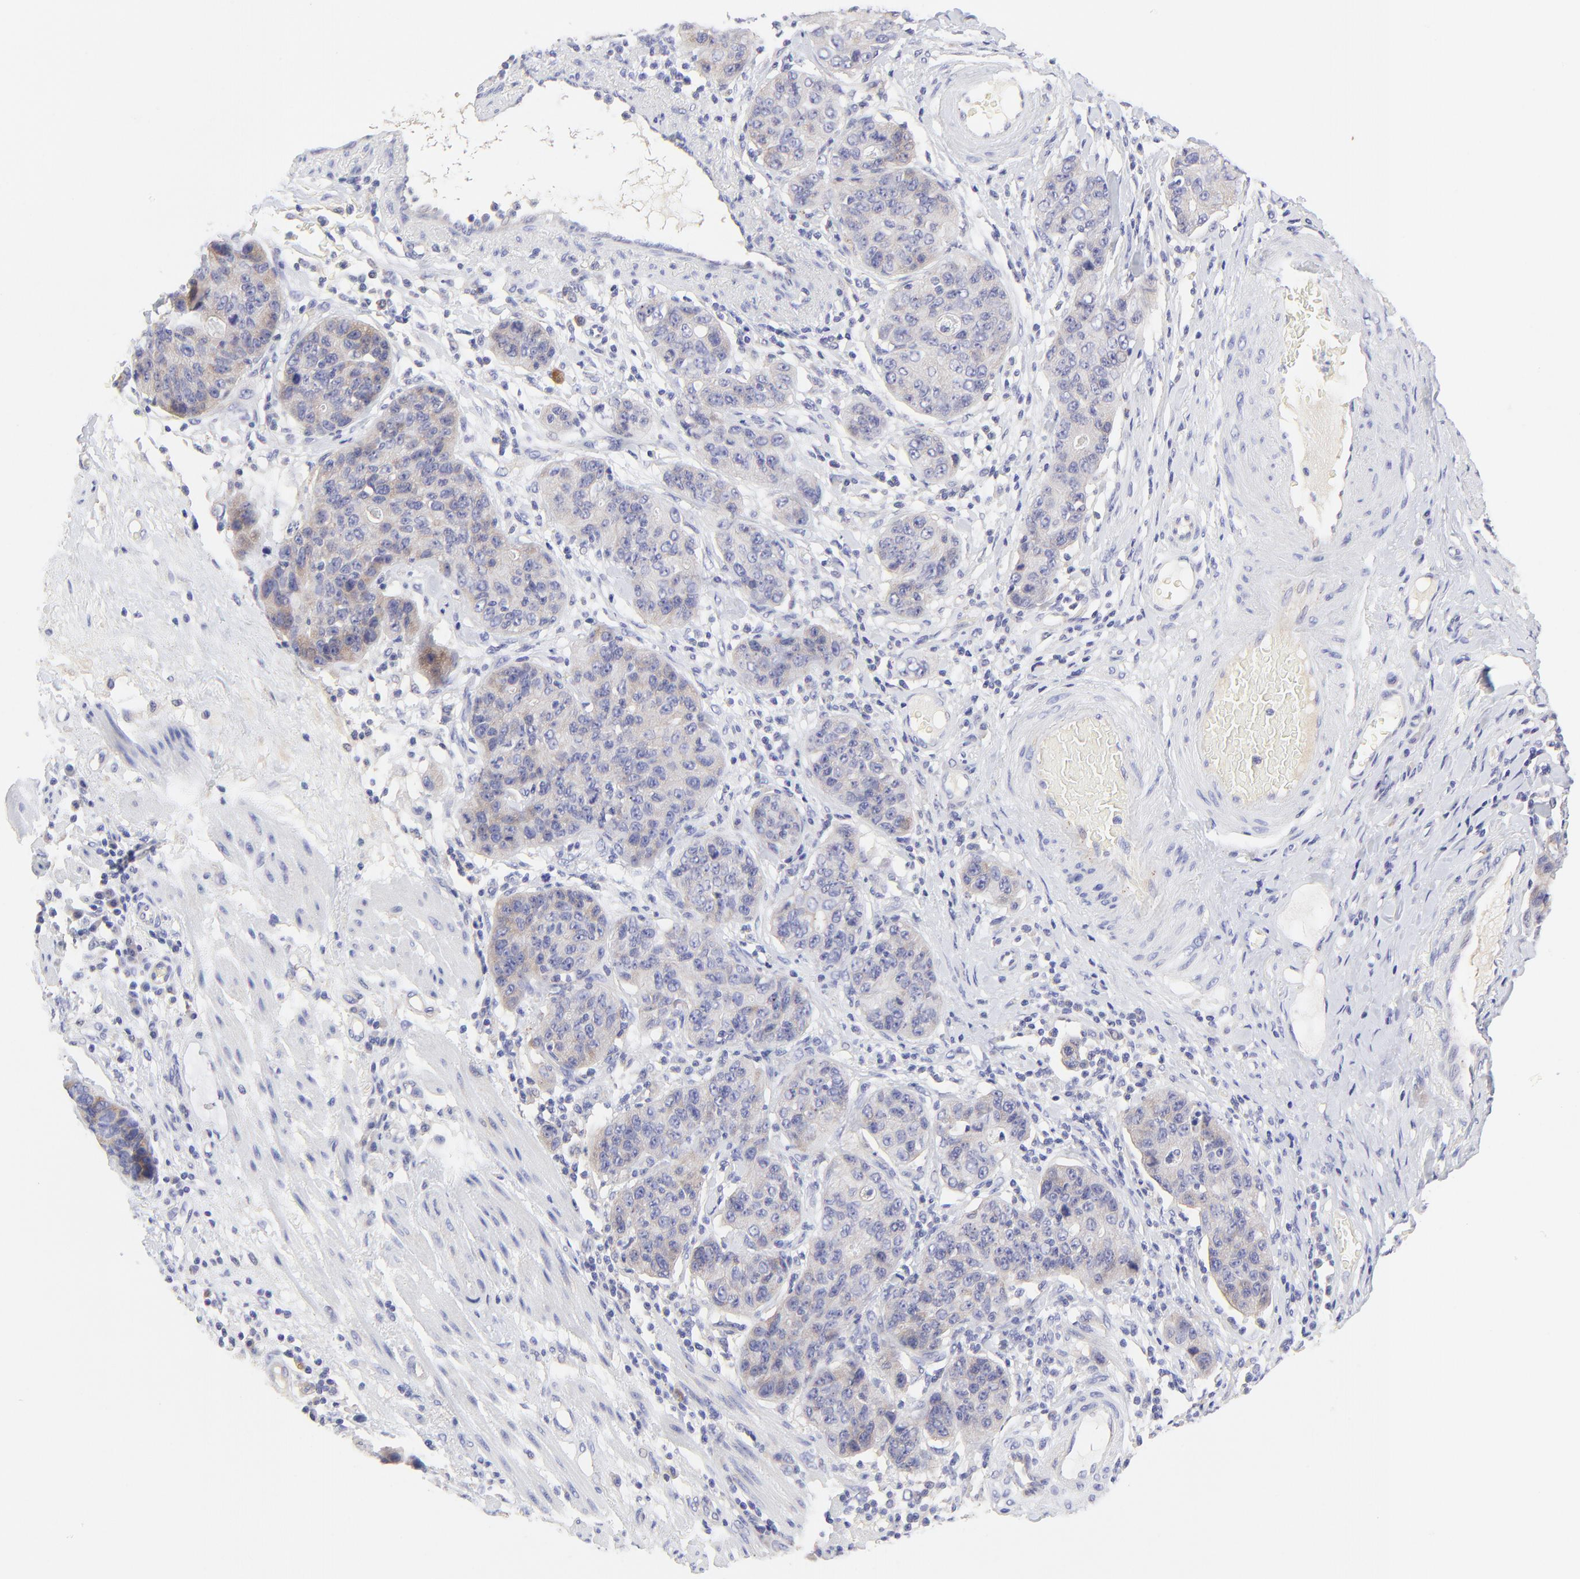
{"staining": {"intensity": "weak", "quantity": ">75%", "location": "cytoplasmic/membranous"}, "tissue": "stomach cancer", "cell_type": "Tumor cells", "image_type": "cancer", "snomed": [{"axis": "morphology", "description": "Adenocarcinoma, NOS"}, {"axis": "topography", "description": "Esophagus"}, {"axis": "topography", "description": "Stomach"}], "caption": "Stomach adenocarcinoma was stained to show a protein in brown. There is low levels of weak cytoplasmic/membranous expression in about >75% of tumor cells.", "gene": "LHFPL1", "patient": {"sex": "male", "age": 74}}